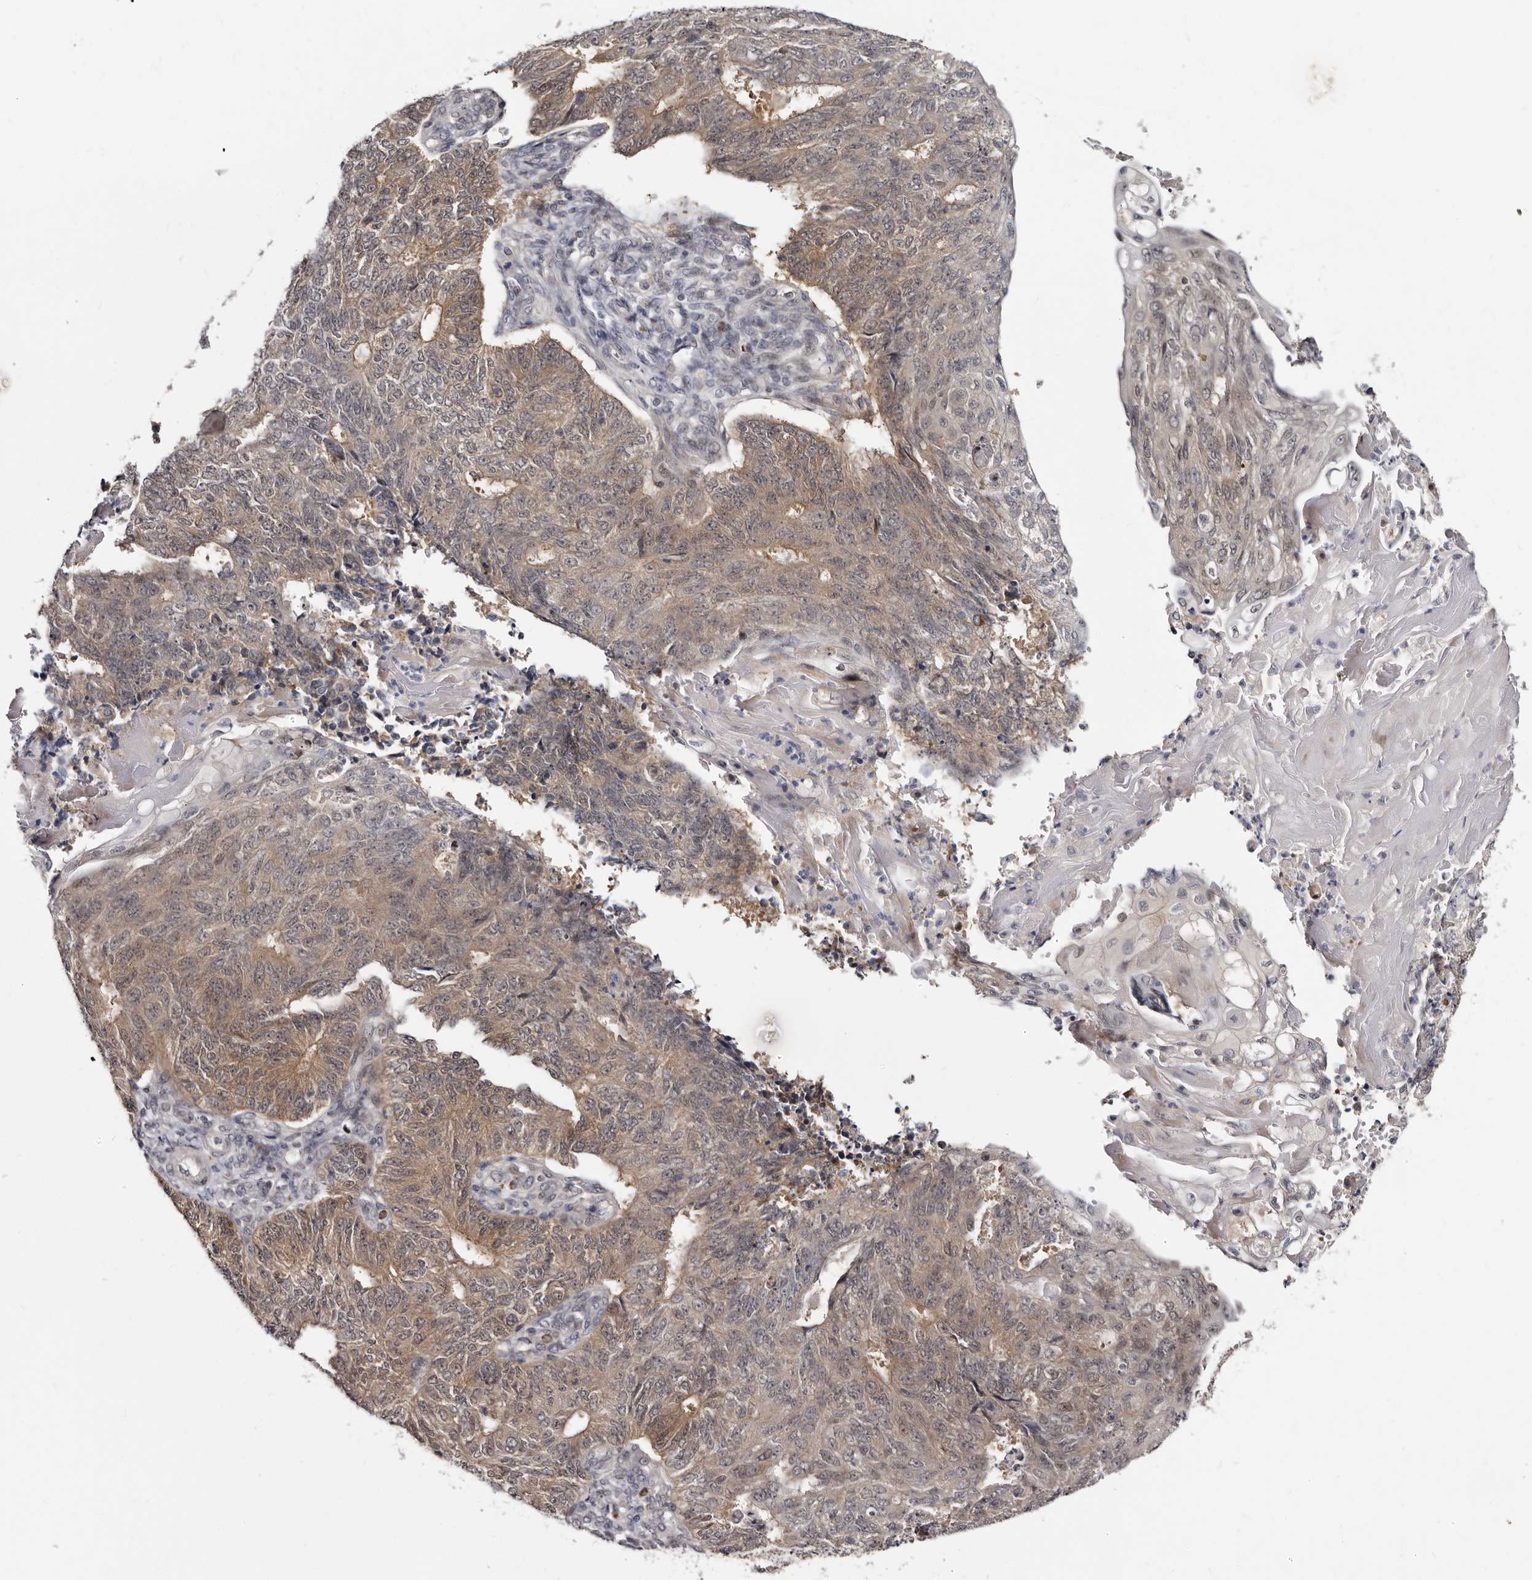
{"staining": {"intensity": "moderate", "quantity": ">75%", "location": "cytoplasmic/membranous"}, "tissue": "endometrial cancer", "cell_type": "Tumor cells", "image_type": "cancer", "snomed": [{"axis": "morphology", "description": "Adenocarcinoma, NOS"}, {"axis": "topography", "description": "Endometrium"}], "caption": "A photomicrograph of endometrial cancer stained for a protein demonstrates moderate cytoplasmic/membranous brown staining in tumor cells.", "gene": "PHF20L1", "patient": {"sex": "female", "age": 32}}